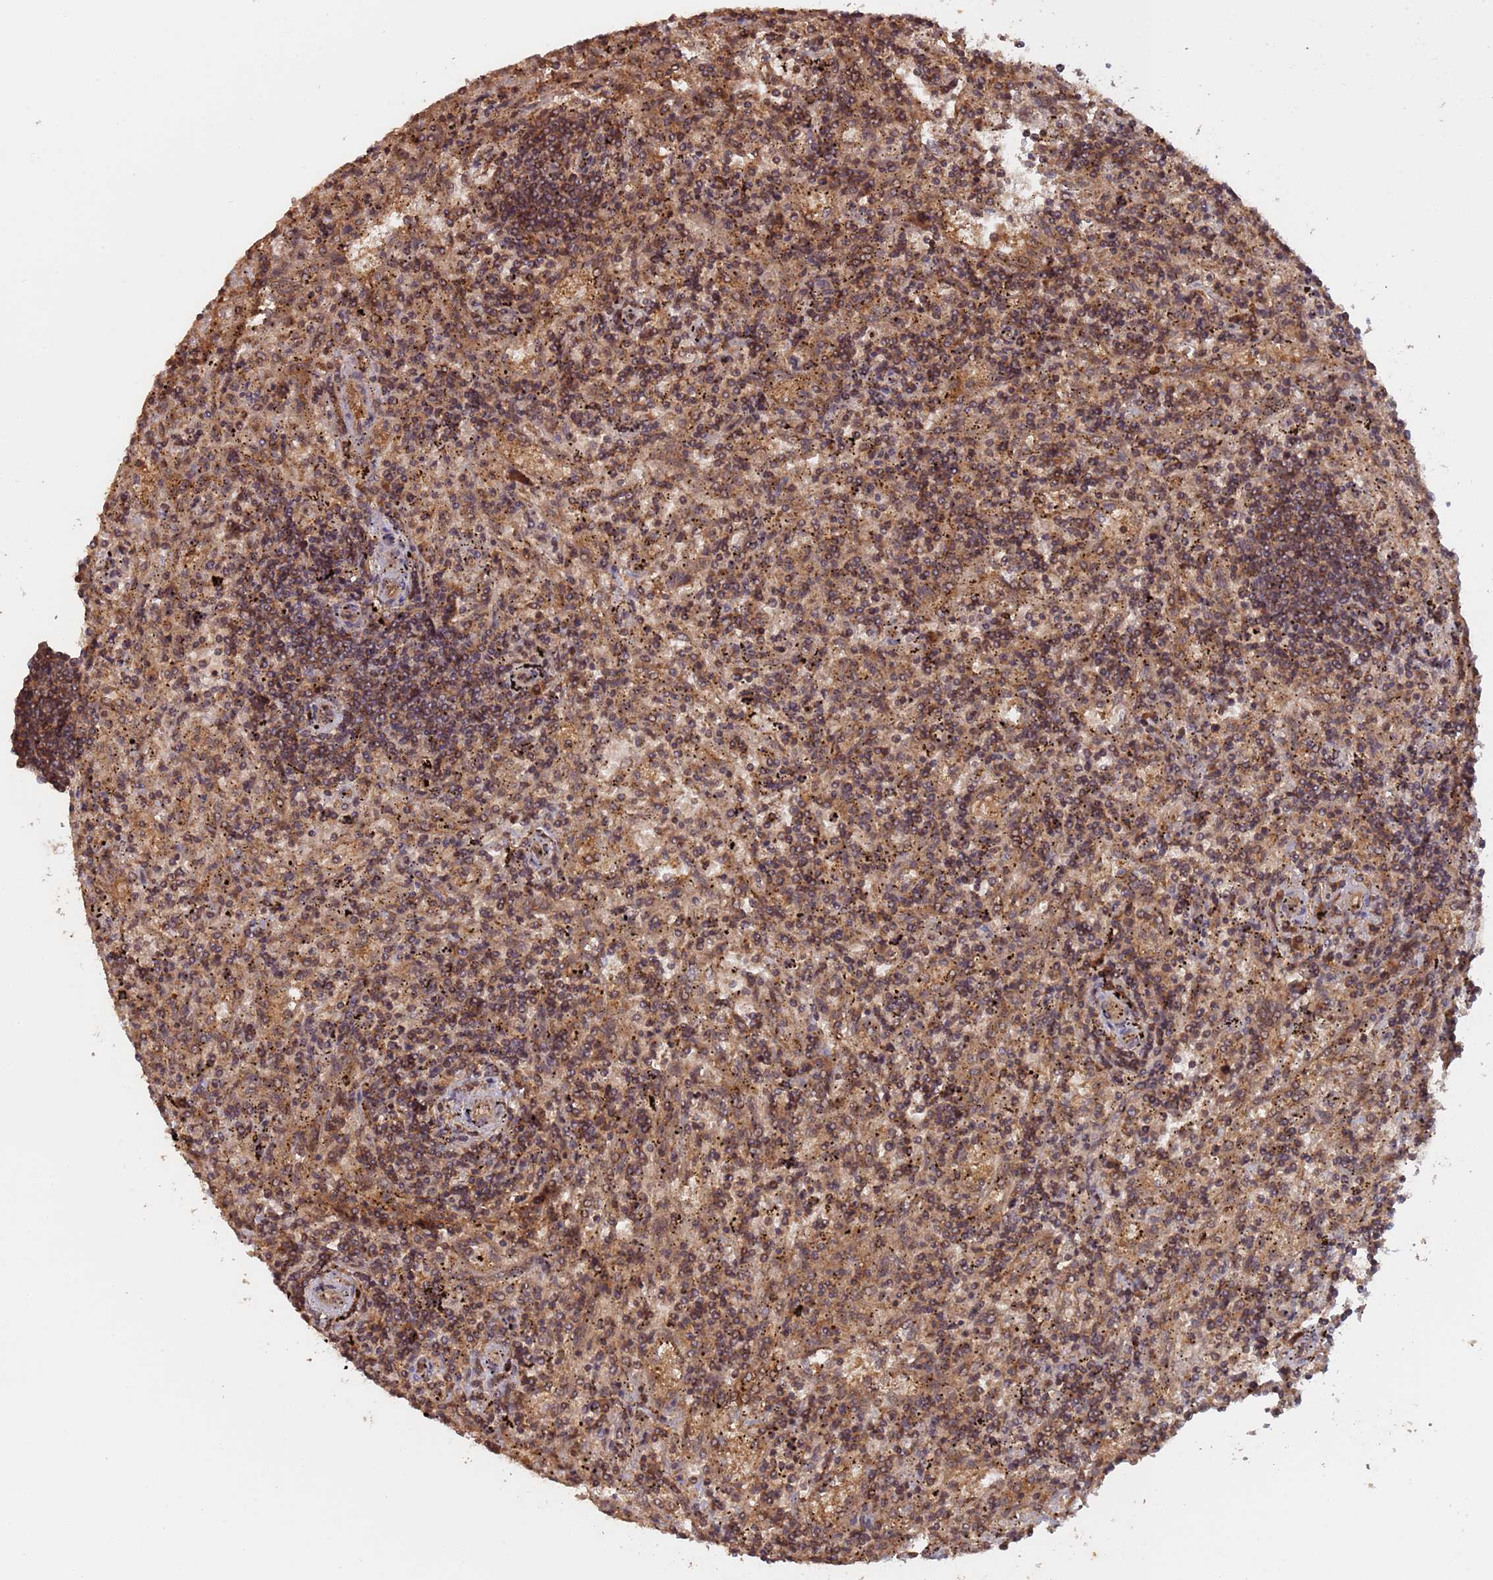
{"staining": {"intensity": "moderate", "quantity": ">75%", "location": "cytoplasmic/membranous"}, "tissue": "lymphoma", "cell_type": "Tumor cells", "image_type": "cancer", "snomed": [{"axis": "morphology", "description": "Malignant lymphoma, non-Hodgkin's type, Low grade"}, {"axis": "topography", "description": "Spleen"}], "caption": "There is medium levels of moderate cytoplasmic/membranous expression in tumor cells of low-grade malignant lymphoma, non-Hodgkin's type, as demonstrated by immunohistochemical staining (brown color).", "gene": "ERI1", "patient": {"sex": "male", "age": 76}}